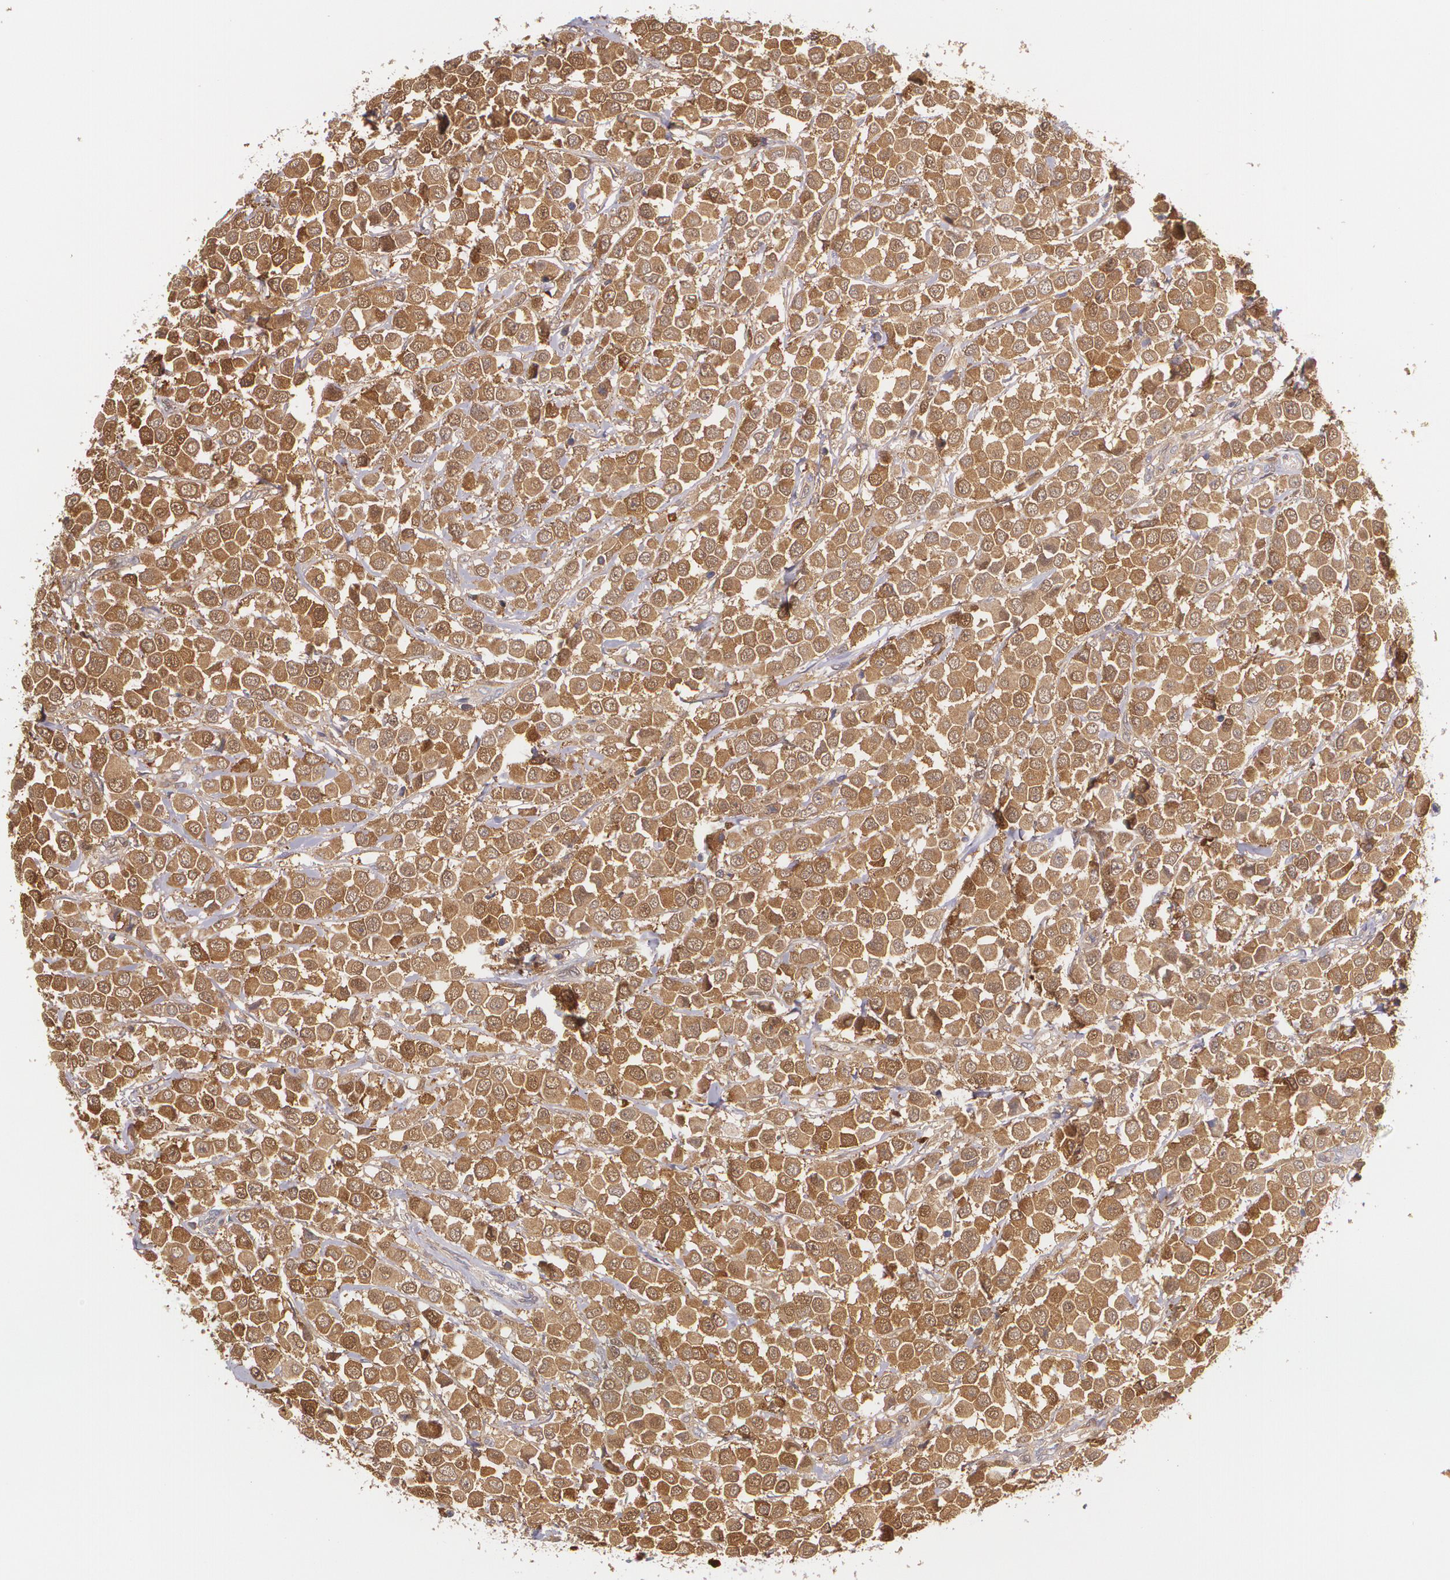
{"staining": {"intensity": "moderate", "quantity": ">75%", "location": "cytoplasmic/membranous"}, "tissue": "breast cancer", "cell_type": "Tumor cells", "image_type": "cancer", "snomed": [{"axis": "morphology", "description": "Duct carcinoma"}, {"axis": "topography", "description": "Breast"}], "caption": "Moderate cytoplasmic/membranous protein positivity is present in about >75% of tumor cells in breast intraductal carcinoma.", "gene": "HSPH1", "patient": {"sex": "female", "age": 61}}